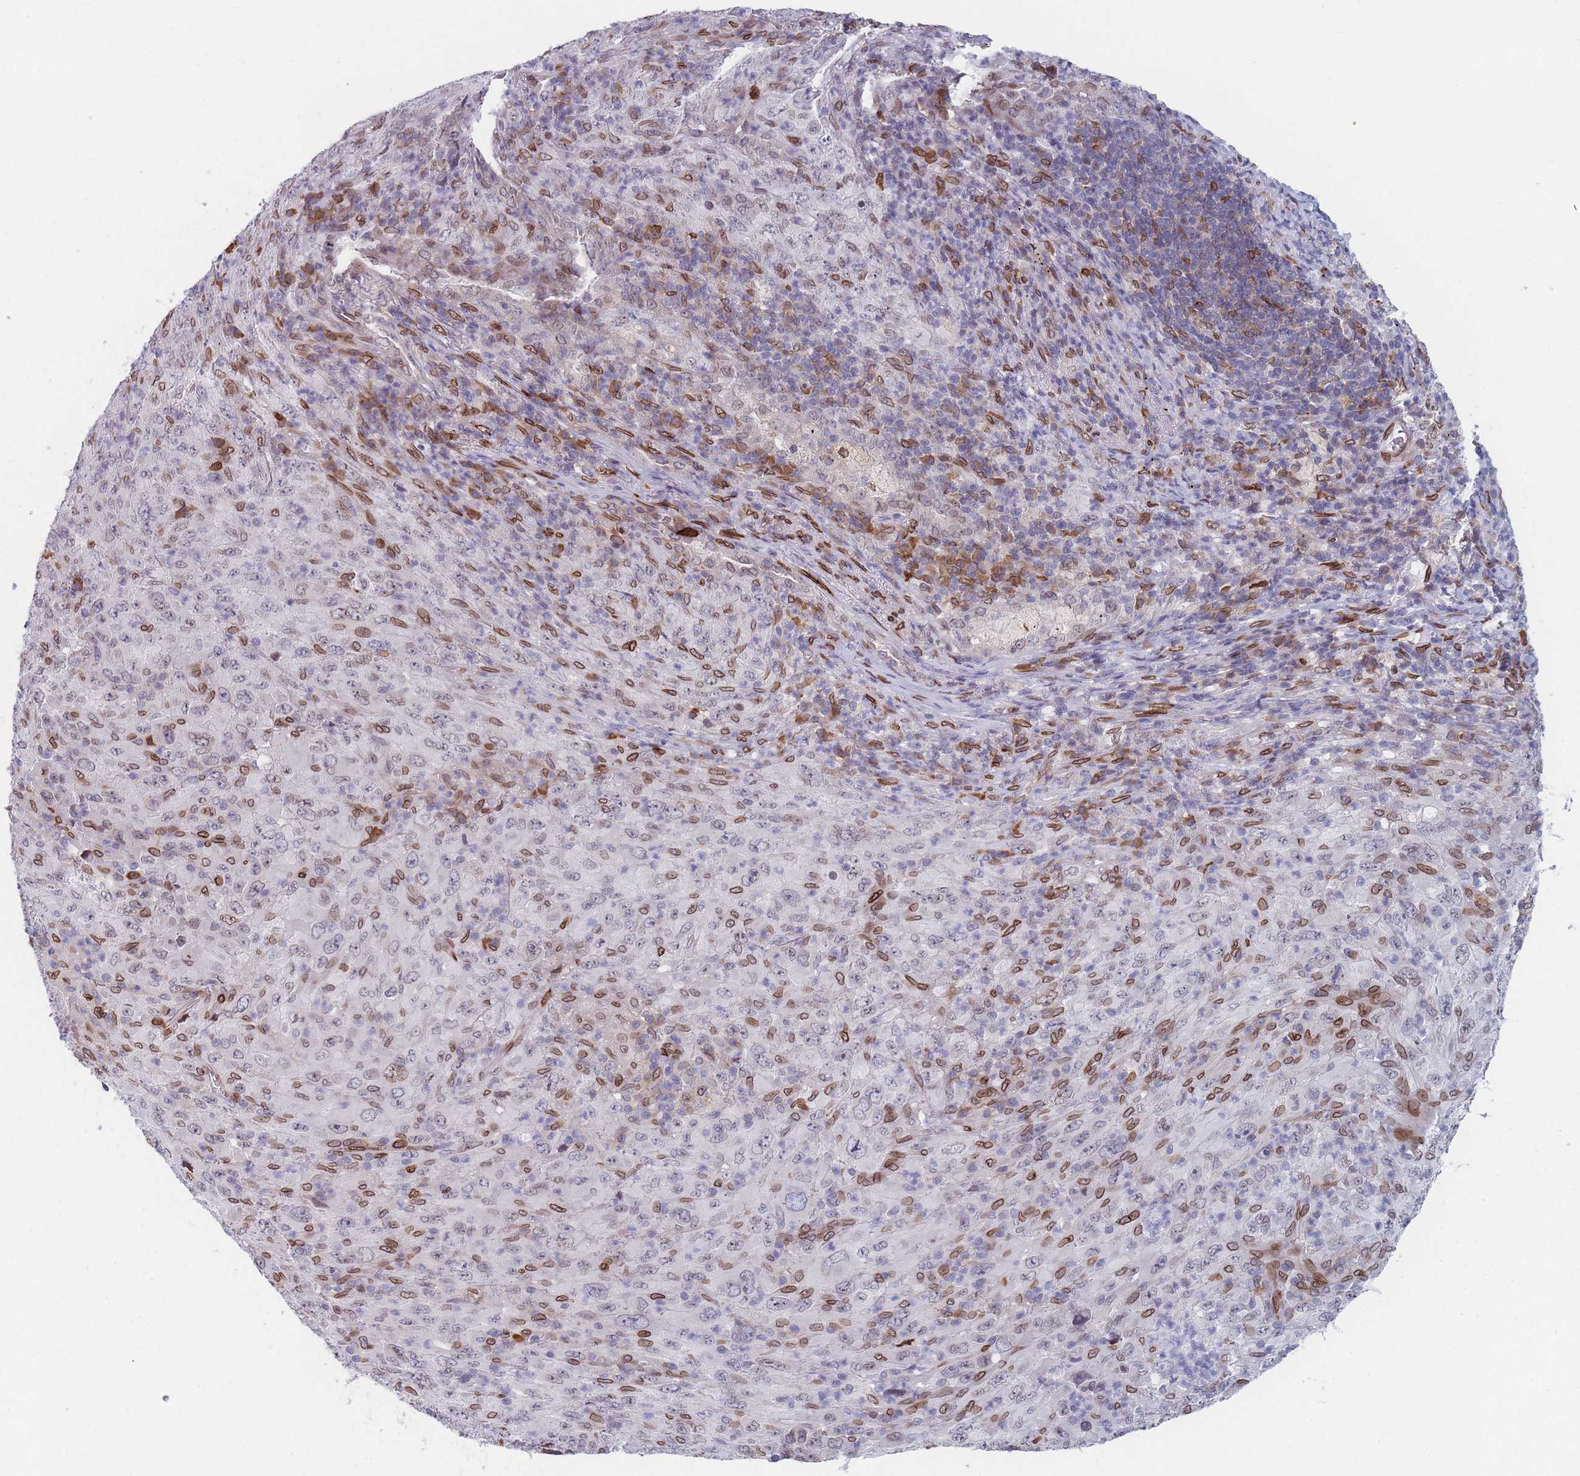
{"staining": {"intensity": "moderate", "quantity": "25%-75%", "location": "cytoplasmic/membranous,nuclear"}, "tissue": "melanoma", "cell_type": "Tumor cells", "image_type": "cancer", "snomed": [{"axis": "morphology", "description": "Malignant melanoma, Metastatic site"}, {"axis": "topography", "description": "Skin"}], "caption": "This is a photomicrograph of immunohistochemistry staining of melanoma, which shows moderate staining in the cytoplasmic/membranous and nuclear of tumor cells.", "gene": "ZBTB1", "patient": {"sex": "female", "age": 56}}